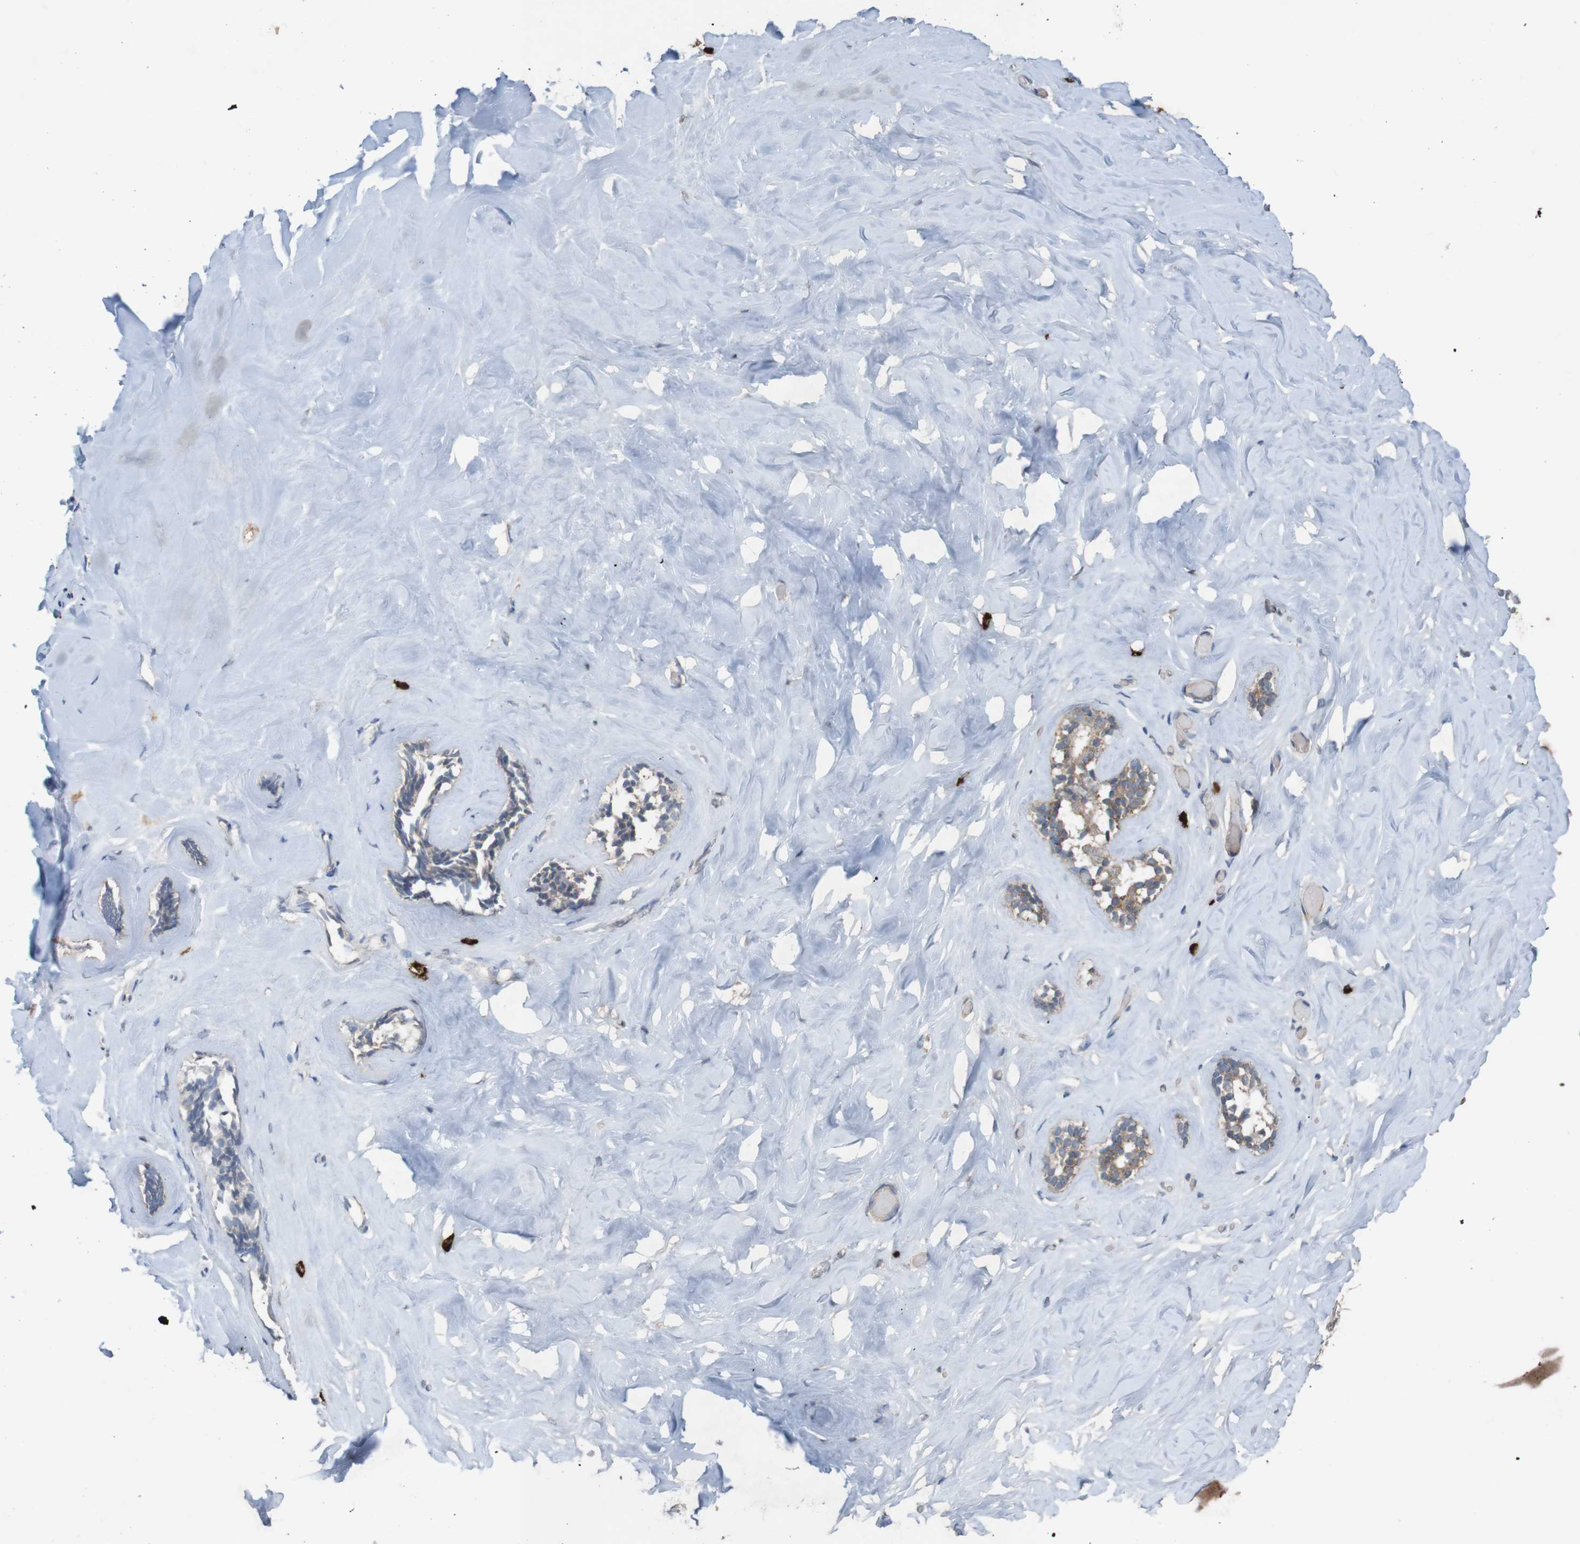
{"staining": {"intensity": "negative", "quantity": "none", "location": "none"}, "tissue": "breast", "cell_type": "Adipocytes", "image_type": "normal", "snomed": [{"axis": "morphology", "description": "Normal tissue, NOS"}, {"axis": "topography", "description": "Breast"}], "caption": "This is a histopathology image of IHC staining of unremarkable breast, which shows no expression in adipocytes.", "gene": "B3GAT2", "patient": {"sex": "female", "age": 75}}